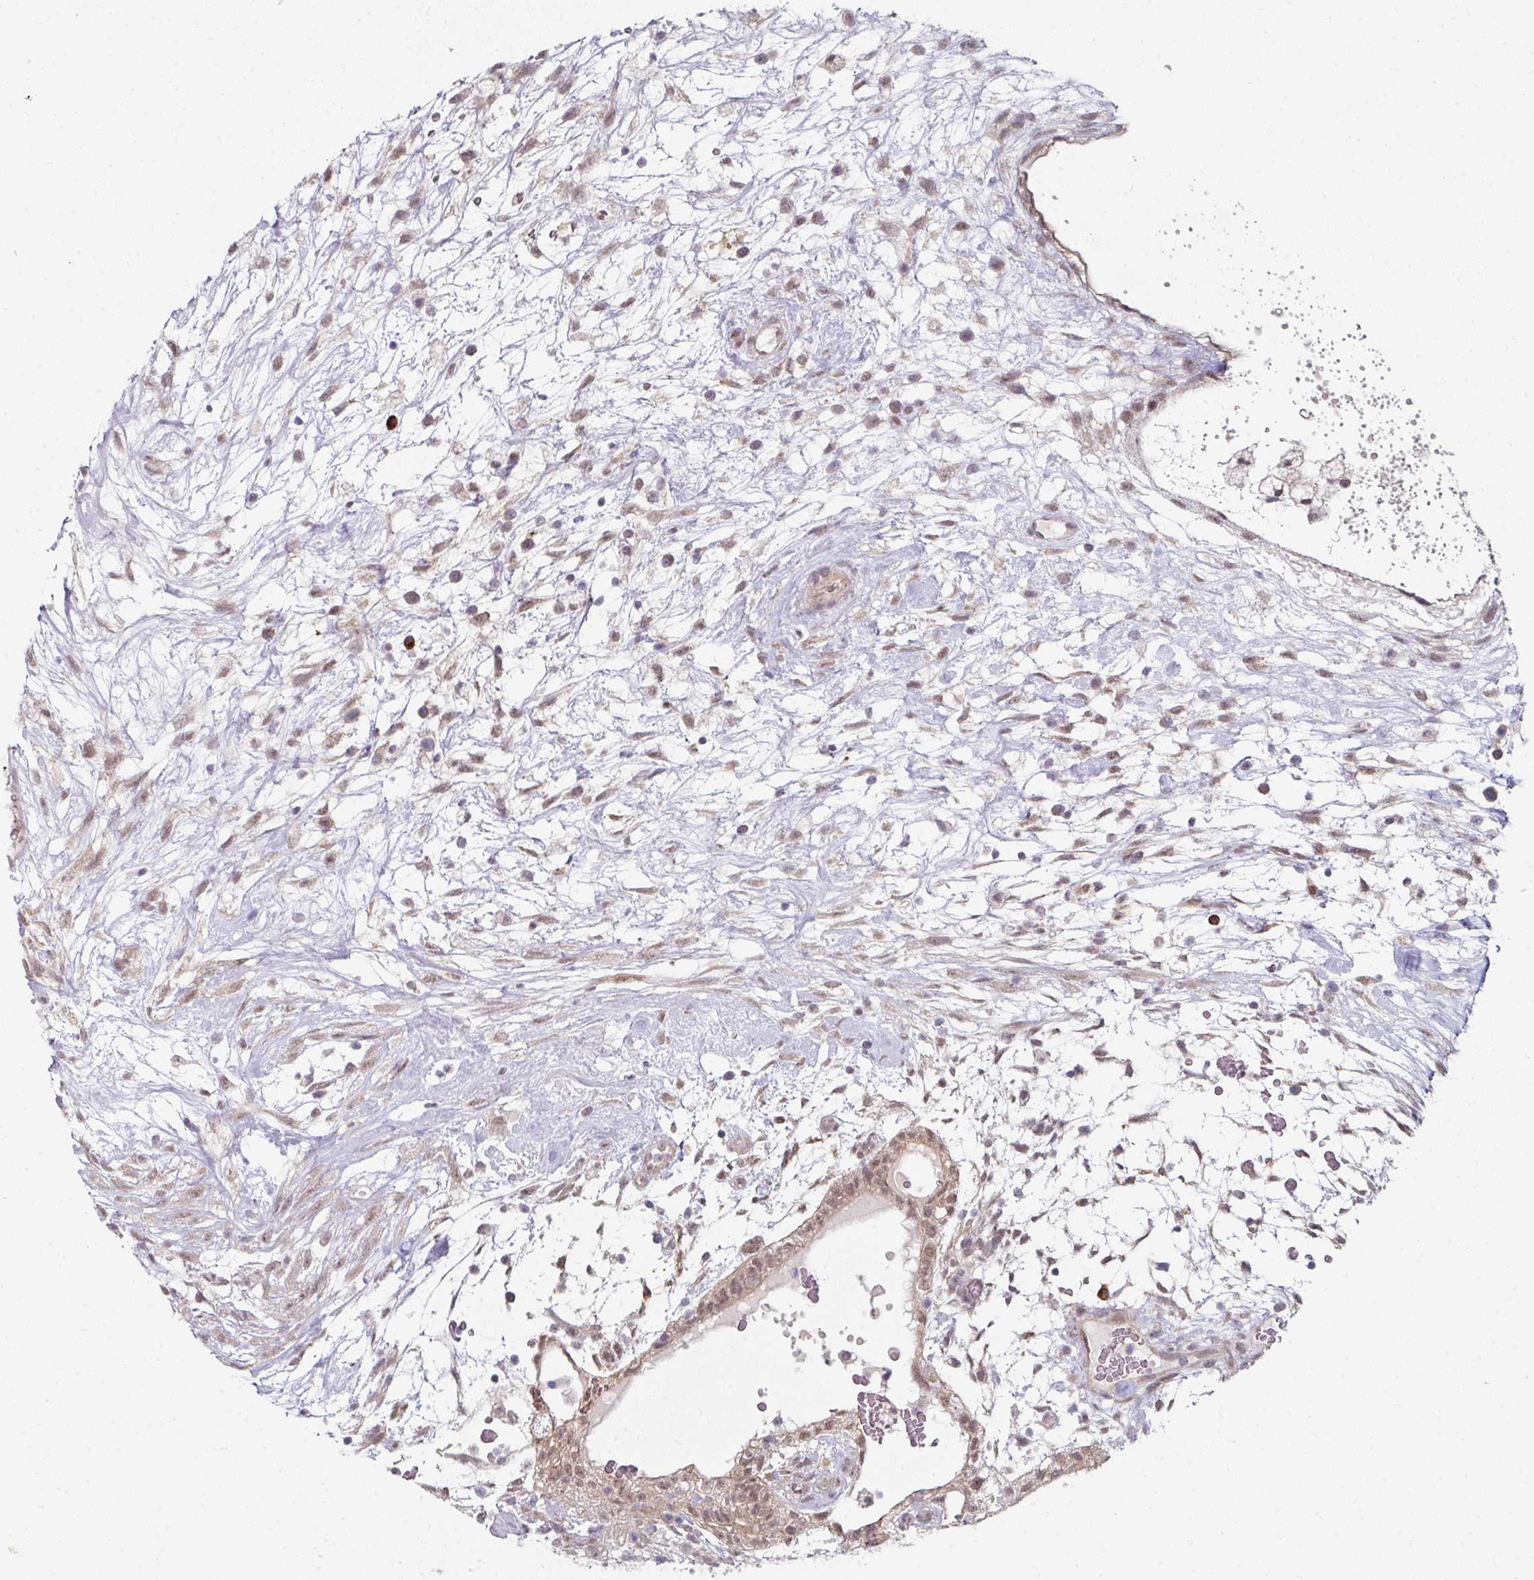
{"staining": {"intensity": "weak", "quantity": ">75%", "location": "cytoplasmic/membranous,nuclear"}, "tissue": "testis cancer", "cell_type": "Tumor cells", "image_type": "cancer", "snomed": [{"axis": "morphology", "description": "Carcinoma, Embryonal, NOS"}, {"axis": "topography", "description": "Testis"}], "caption": "Protein expression analysis of human testis cancer reveals weak cytoplasmic/membranous and nuclear positivity in approximately >75% of tumor cells.", "gene": "TMCC1", "patient": {"sex": "male", "age": 32}}